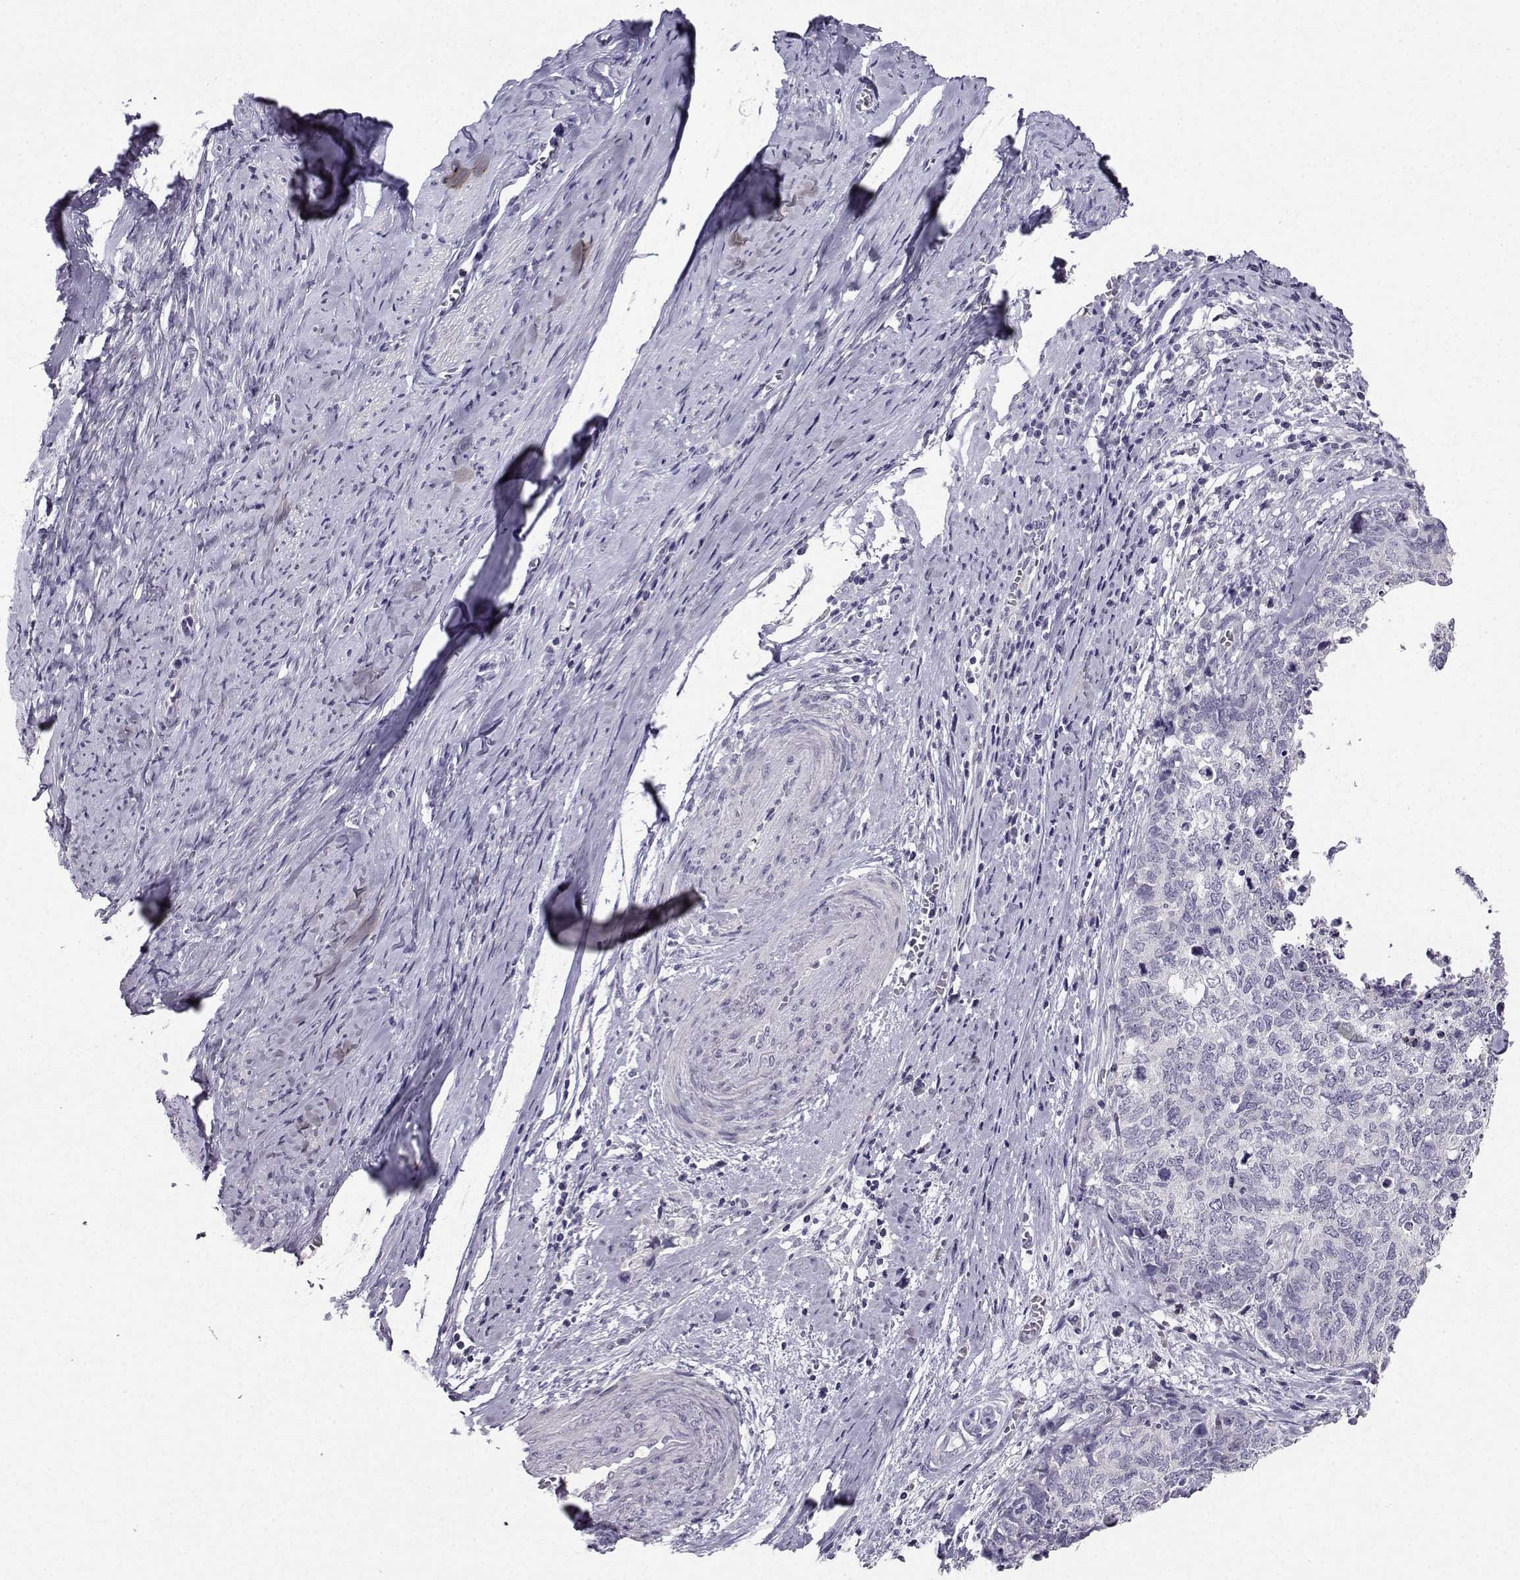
{"staining": {"intensity": "negative", "quantity": "none", "location": "none"}, "tissue": "cervical cancer", "cell_type": "Tumor cells", "image_type": "cancer", "snomed": [{"axis": "morphology", "description": "Squamous cell carcinoma, NOS"}, {"axis": "topography", "description": "Cervix"}], "caption": "Cervical squamous cell carcinoma was stained to show a protein in brown. There is no significant staining in tumor cells.", "gene": "CRYBB1", "patient": {"sex": "female", "age": 63}}